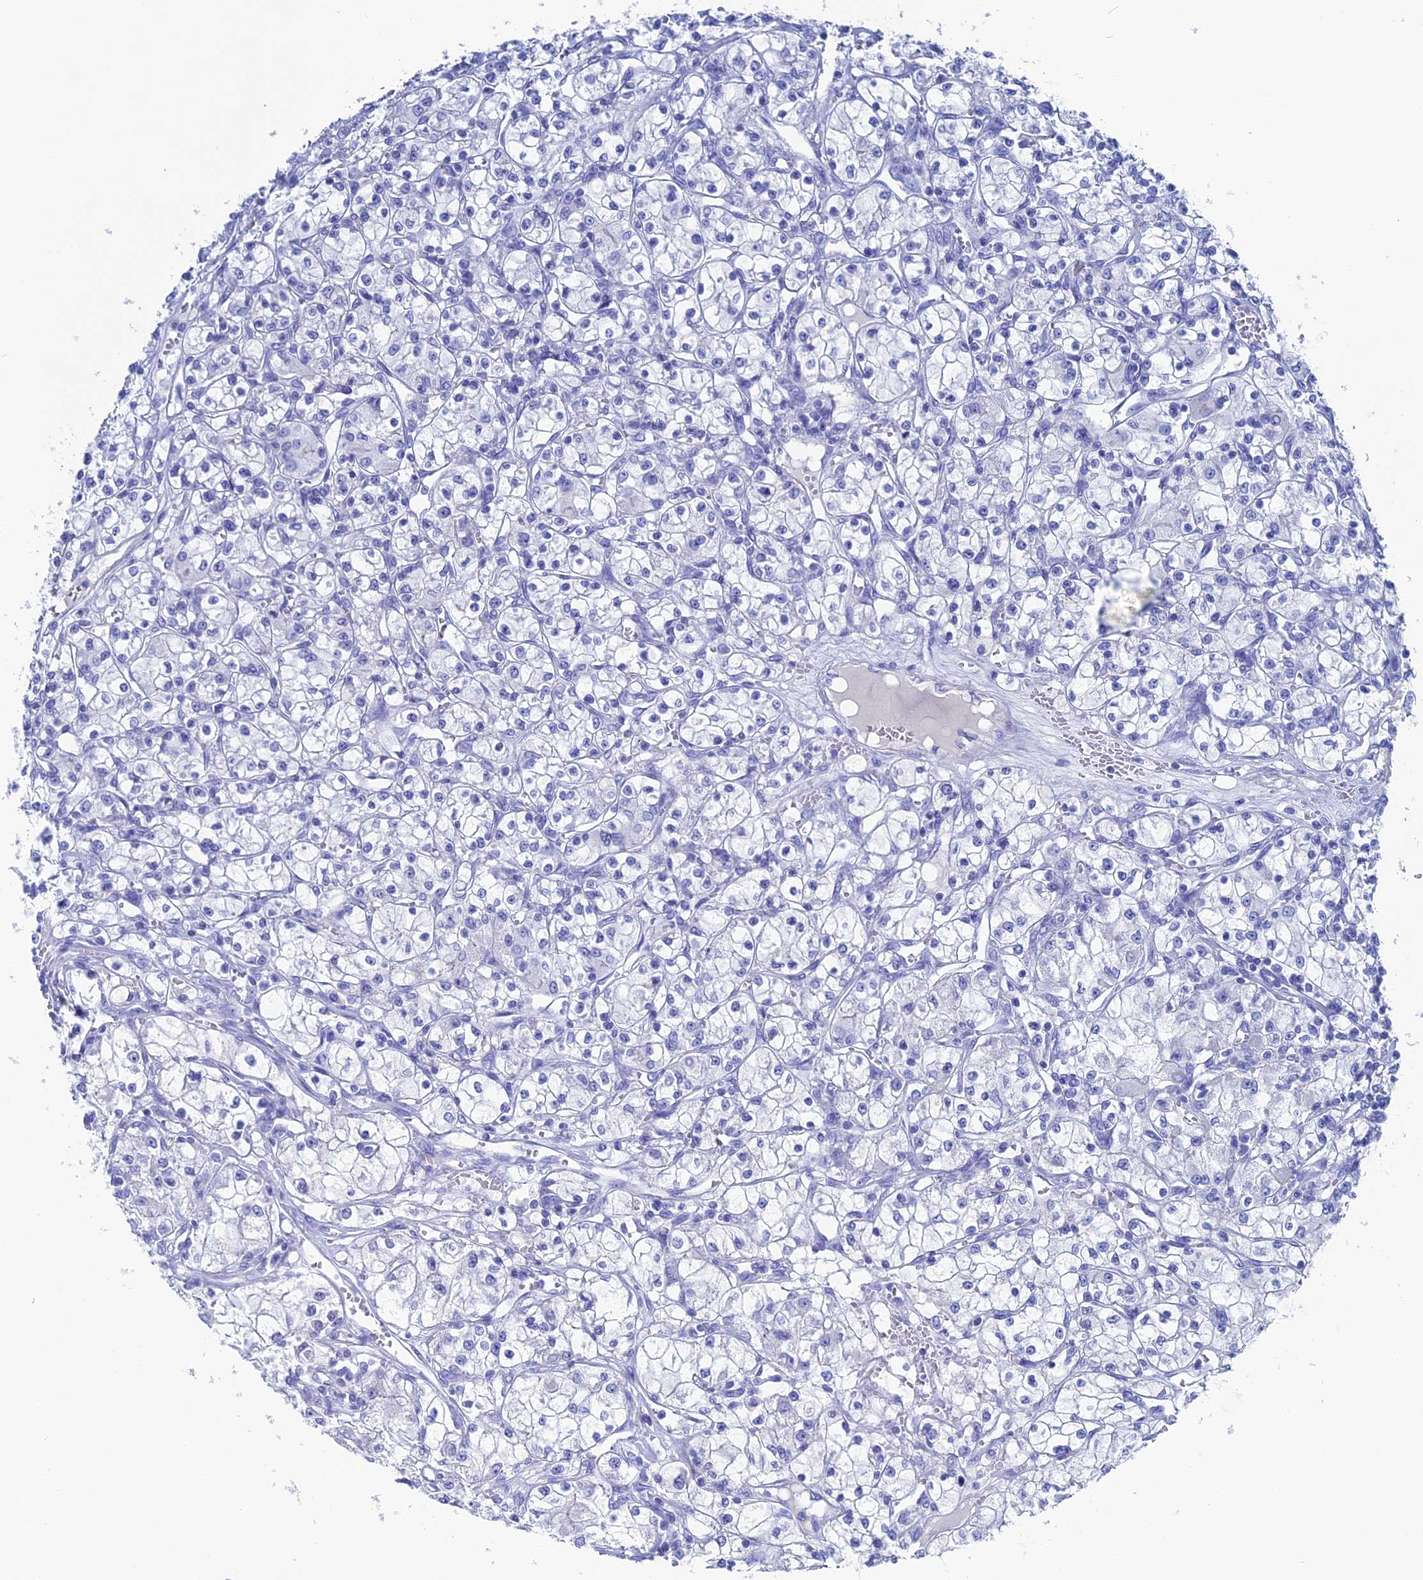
{"staining": {"intensity": "negative", "quantity": "none", "location": "none"}, "tissue": "renal cancer", "cell_type": "Tumor cells", "image_type": "cancer", "snomed": [{"axis": "morphology", "description": "Adenocarcinoma, NOS"}, {"axis": "topography", "description": "Kidney"}], "caption": "This is an immunohistochemistry (IHC) image of renal adenocarcinoma. There is no positivity in tumor cells.", "gene": "UNC119", "patient": {"sex": "female", "age": 59}}